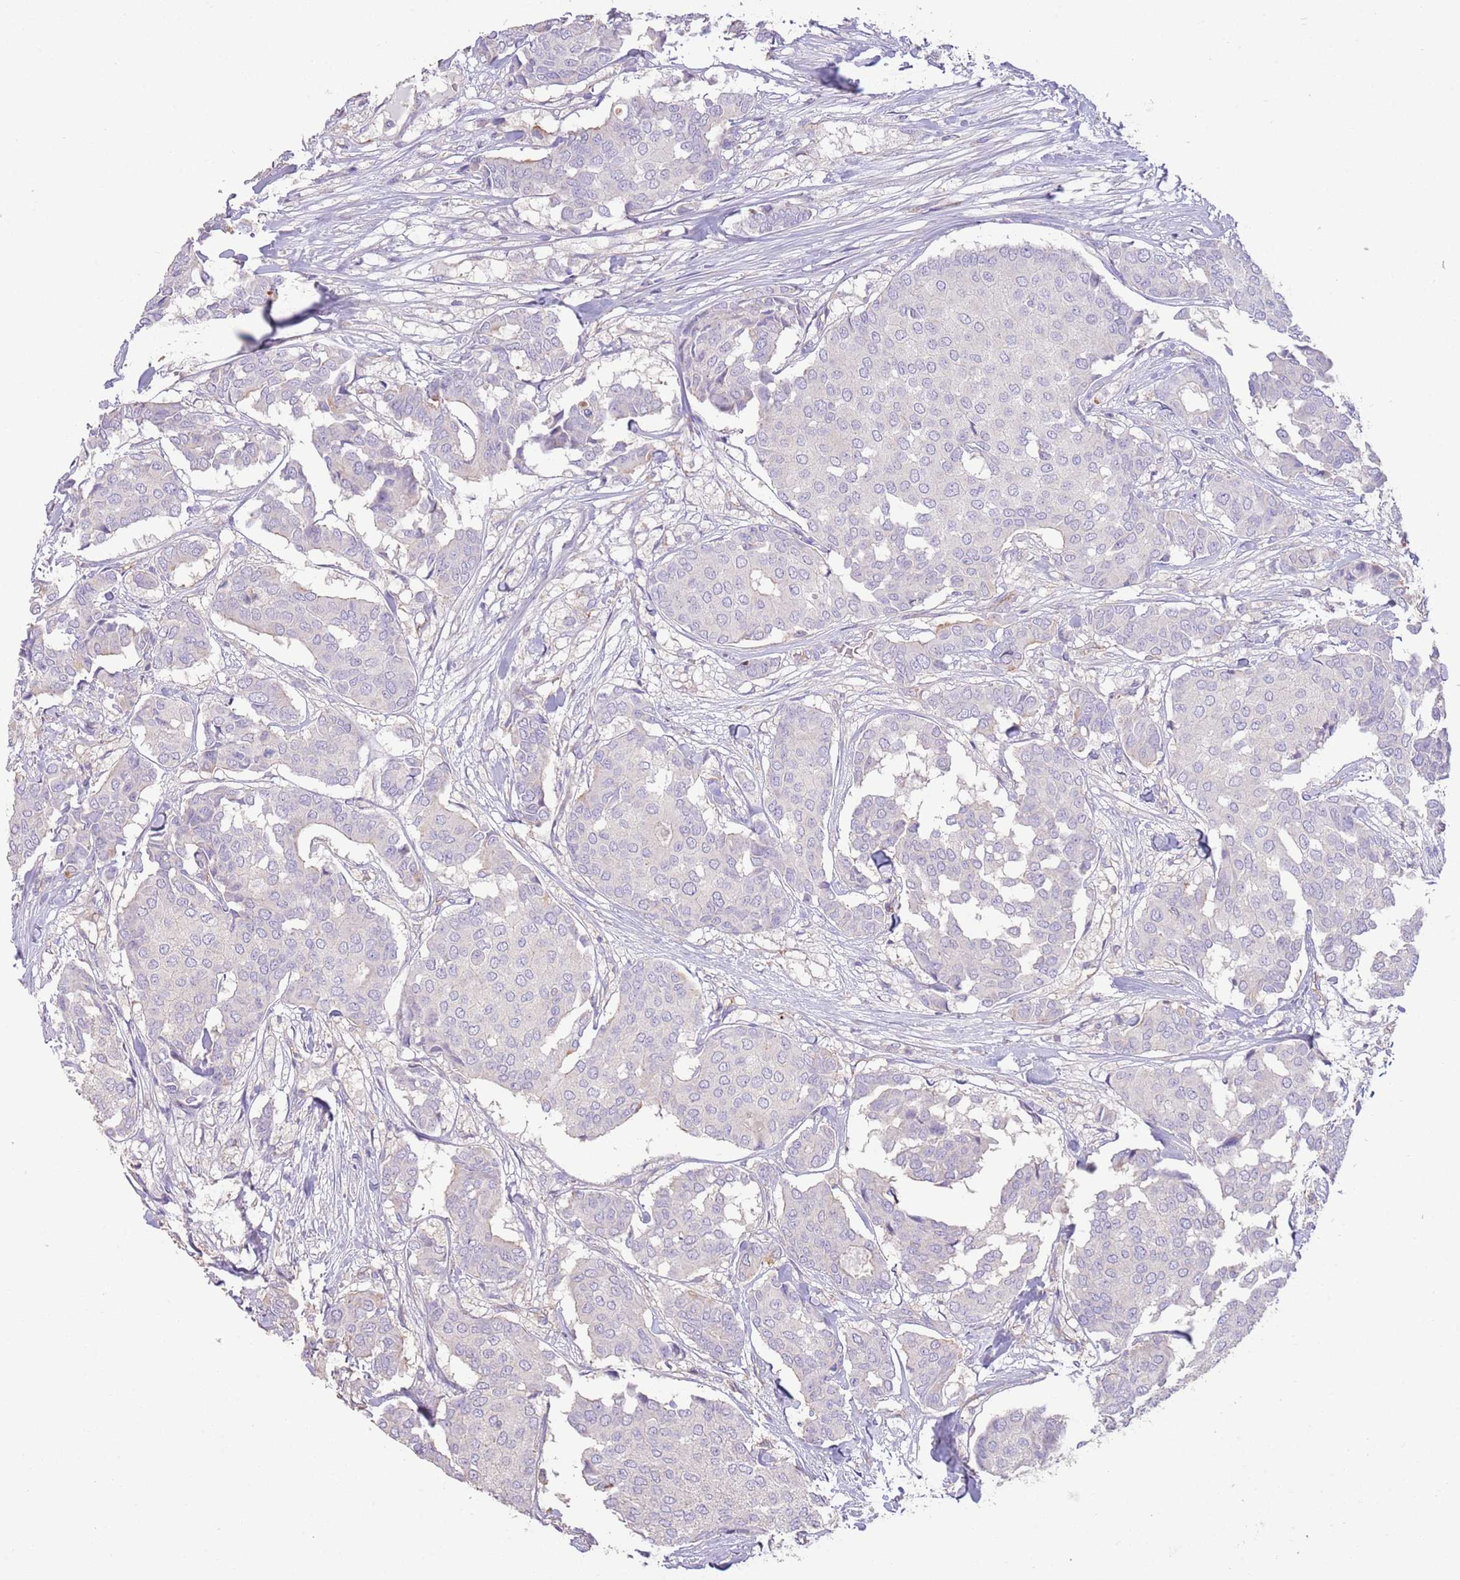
{"staining": {"intensity": "negative", "quantity": "none", "location": "none"}, "tissue": "breast cancer", "cell_type": "Tumor cells", "image_type": "cancer", "snomed": [{"axis": "morphology", "description": "Duct carcinoma"}, {"axis": "topography", "description": "Breast"}], "caption": "An image of breast cancer stained for a protein displays no brown staining in tumor cells.", "gene": "SFTPA1", "patient": {"sex": "female", "age": 75}}